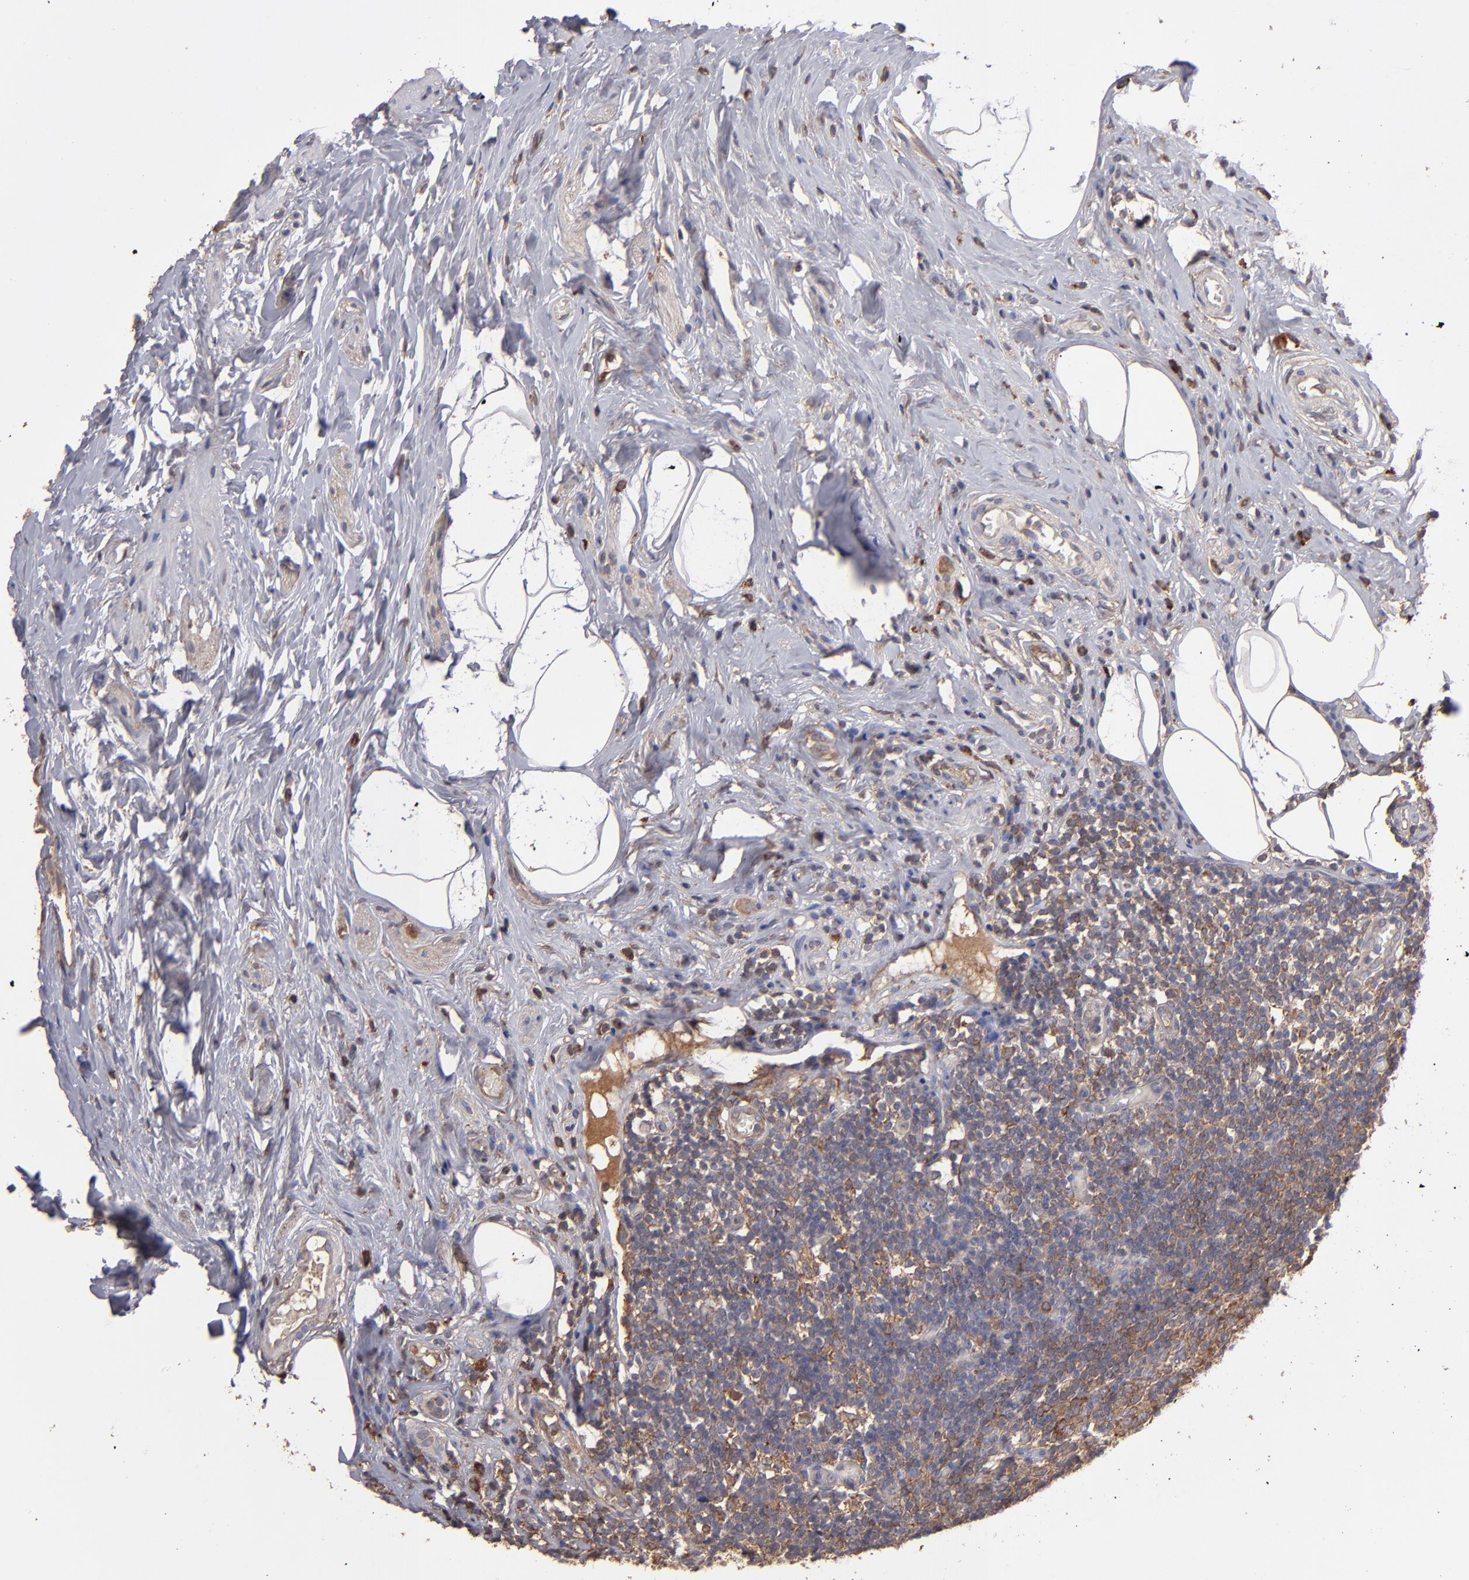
{"staining": {"intensity": "weak", "quantity": ">75%", "location": "cytoplasmic/membranous"}, "tissue": "appendix", "cell_type": "Glandular cells", "image_type": "normal", "snomed": [{"axis": "morphology", "description": "Normal tissue, NOS"}, {"axis": "topography", "description": "Appendix"}], "caption": "High-power microscopy captured an immunohistochemistry photomicrograph of normal appendix, revealing weak cytoplasmic/membranous staining in approximately >75% of glandular cells.", "gene": "NFKBIE", "patient": {"sex": "male", "age": 38}}